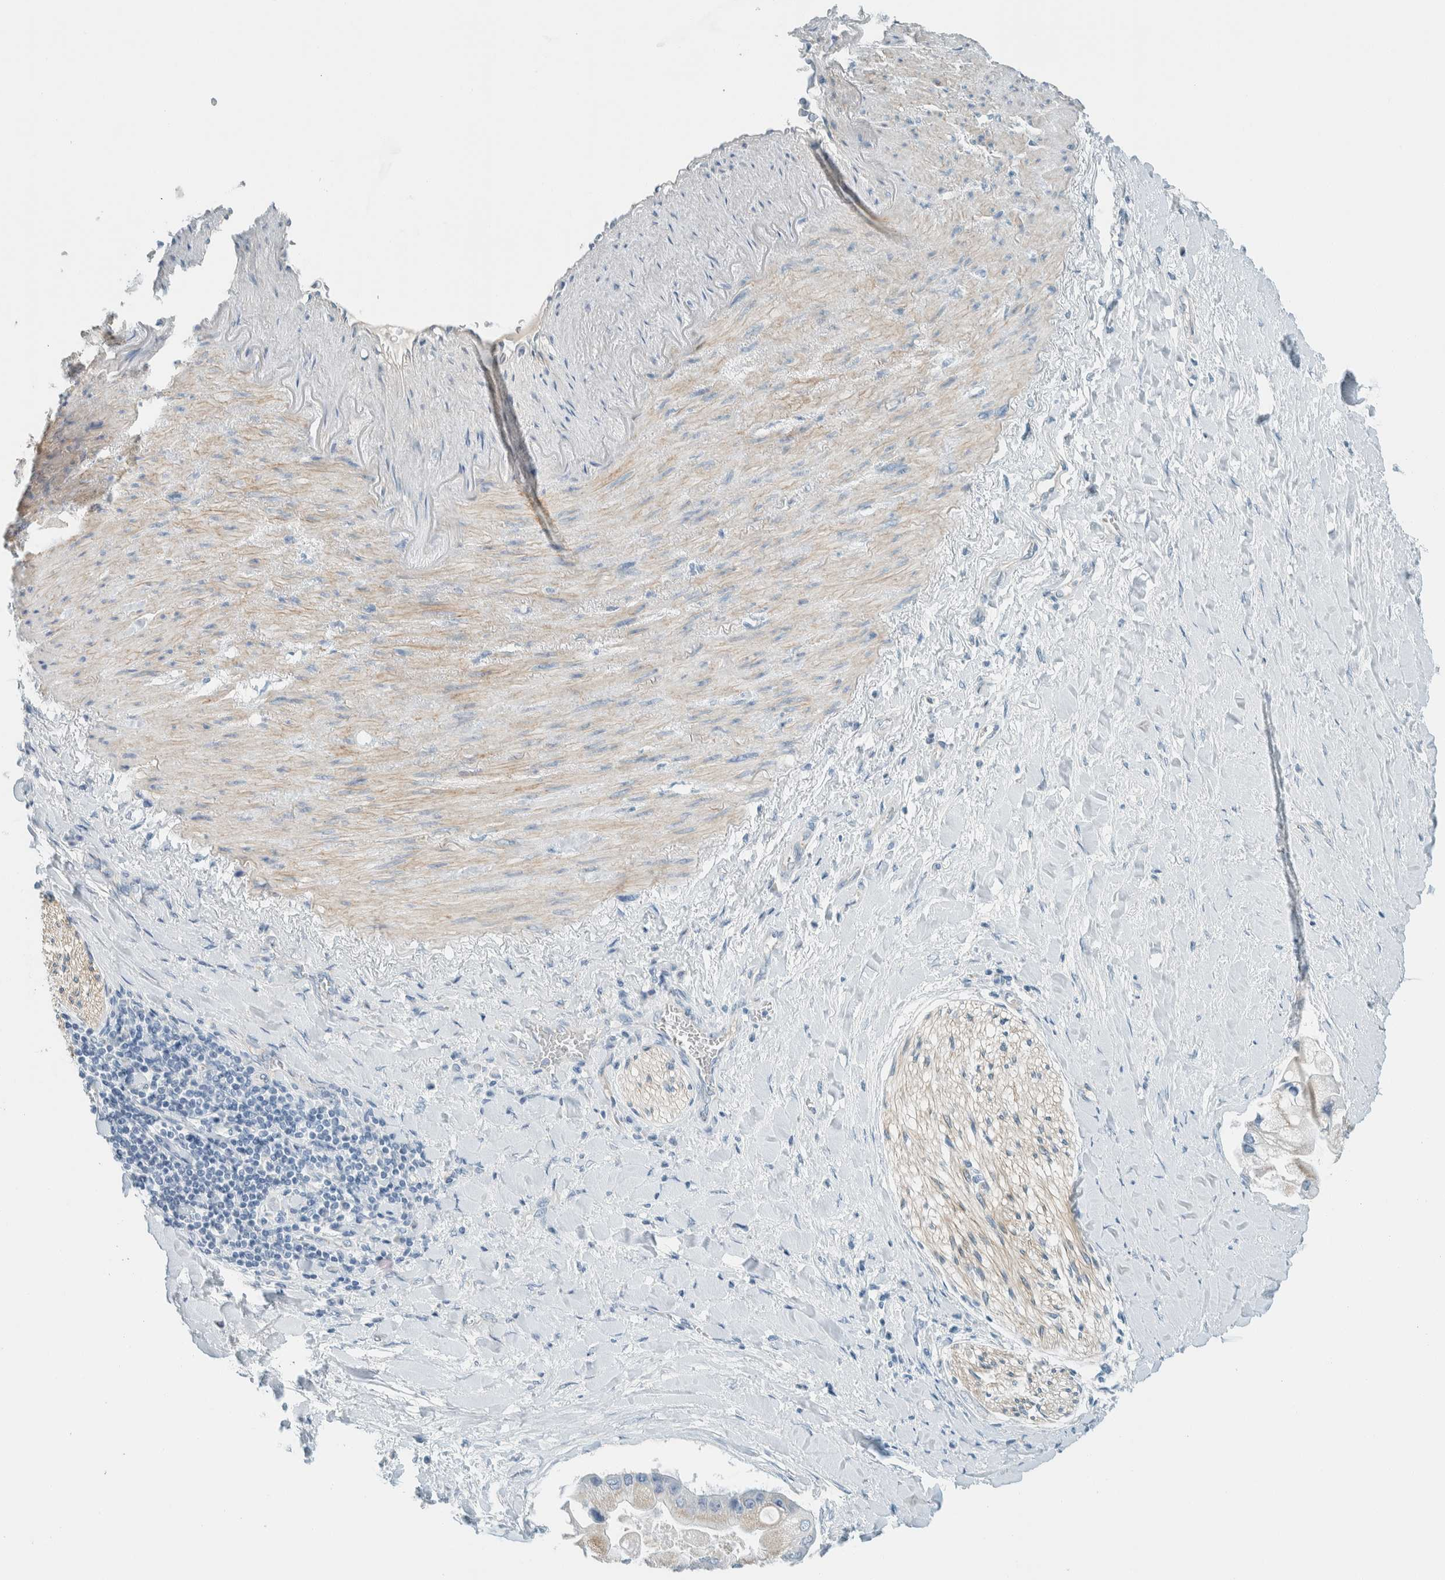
{"staining": {"intensity": "weak", "quantity": "<25%", "location": "cytoplasmic/membranous"}, "tissue": "liver cancer", "cell_type": "Tumor cells", "image_type": "cancer", "snomed": [{"axis": "morphology", "description": "Cholangiocarcinoma"}, {"axis": "topography", "description": "Liver"}], "caption": "Immunohistochemical staining of human liver cancer (cholangiocarcinoma) exhibits no significant positivity in tumor cells.", "gene": "SLFN12", "patient": {"sex": "male", "age": 50}}